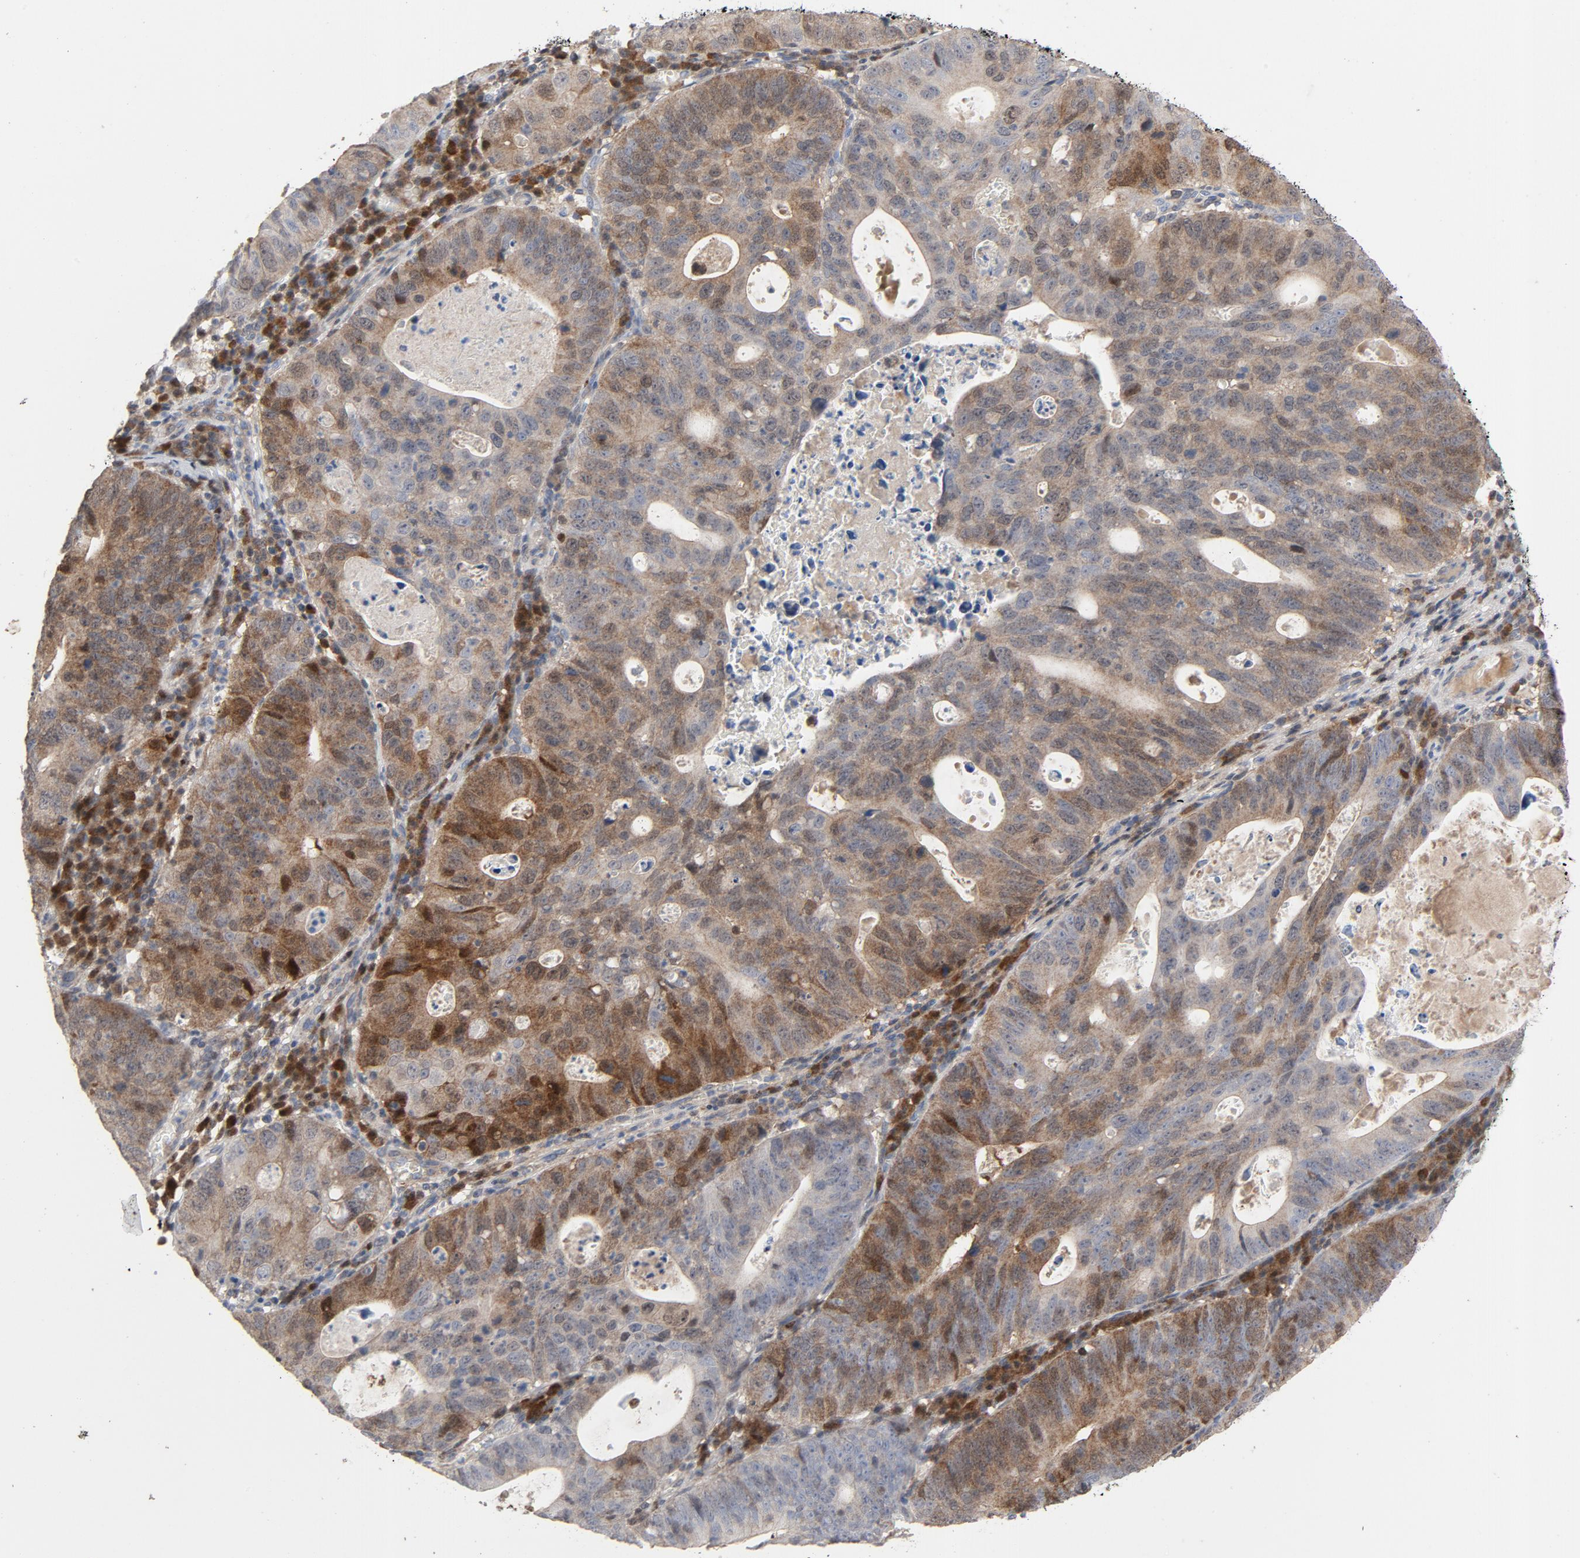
{"staining": {"intensity": "moderate", "quantity": "25%-75%", "location": "cytoplasmic/membranous,nuclear"}, "tissue": "stomach cancer", "cell_type": "Tumor cells", "image_type": "cancer", "snomed": [{"axis": "morphology", "description": "Adenocarcinoma, NOS"}, {"axis": "topography", "description": "Stomach"}], "caption": "Stomach adenocarcinoma stained for a protein demonstrates moderate cytoplasmic/membranous and nuclear positivity in tumor cells.", "gene": "CDK6", "patient": {"sex": "male", "age": 59}}